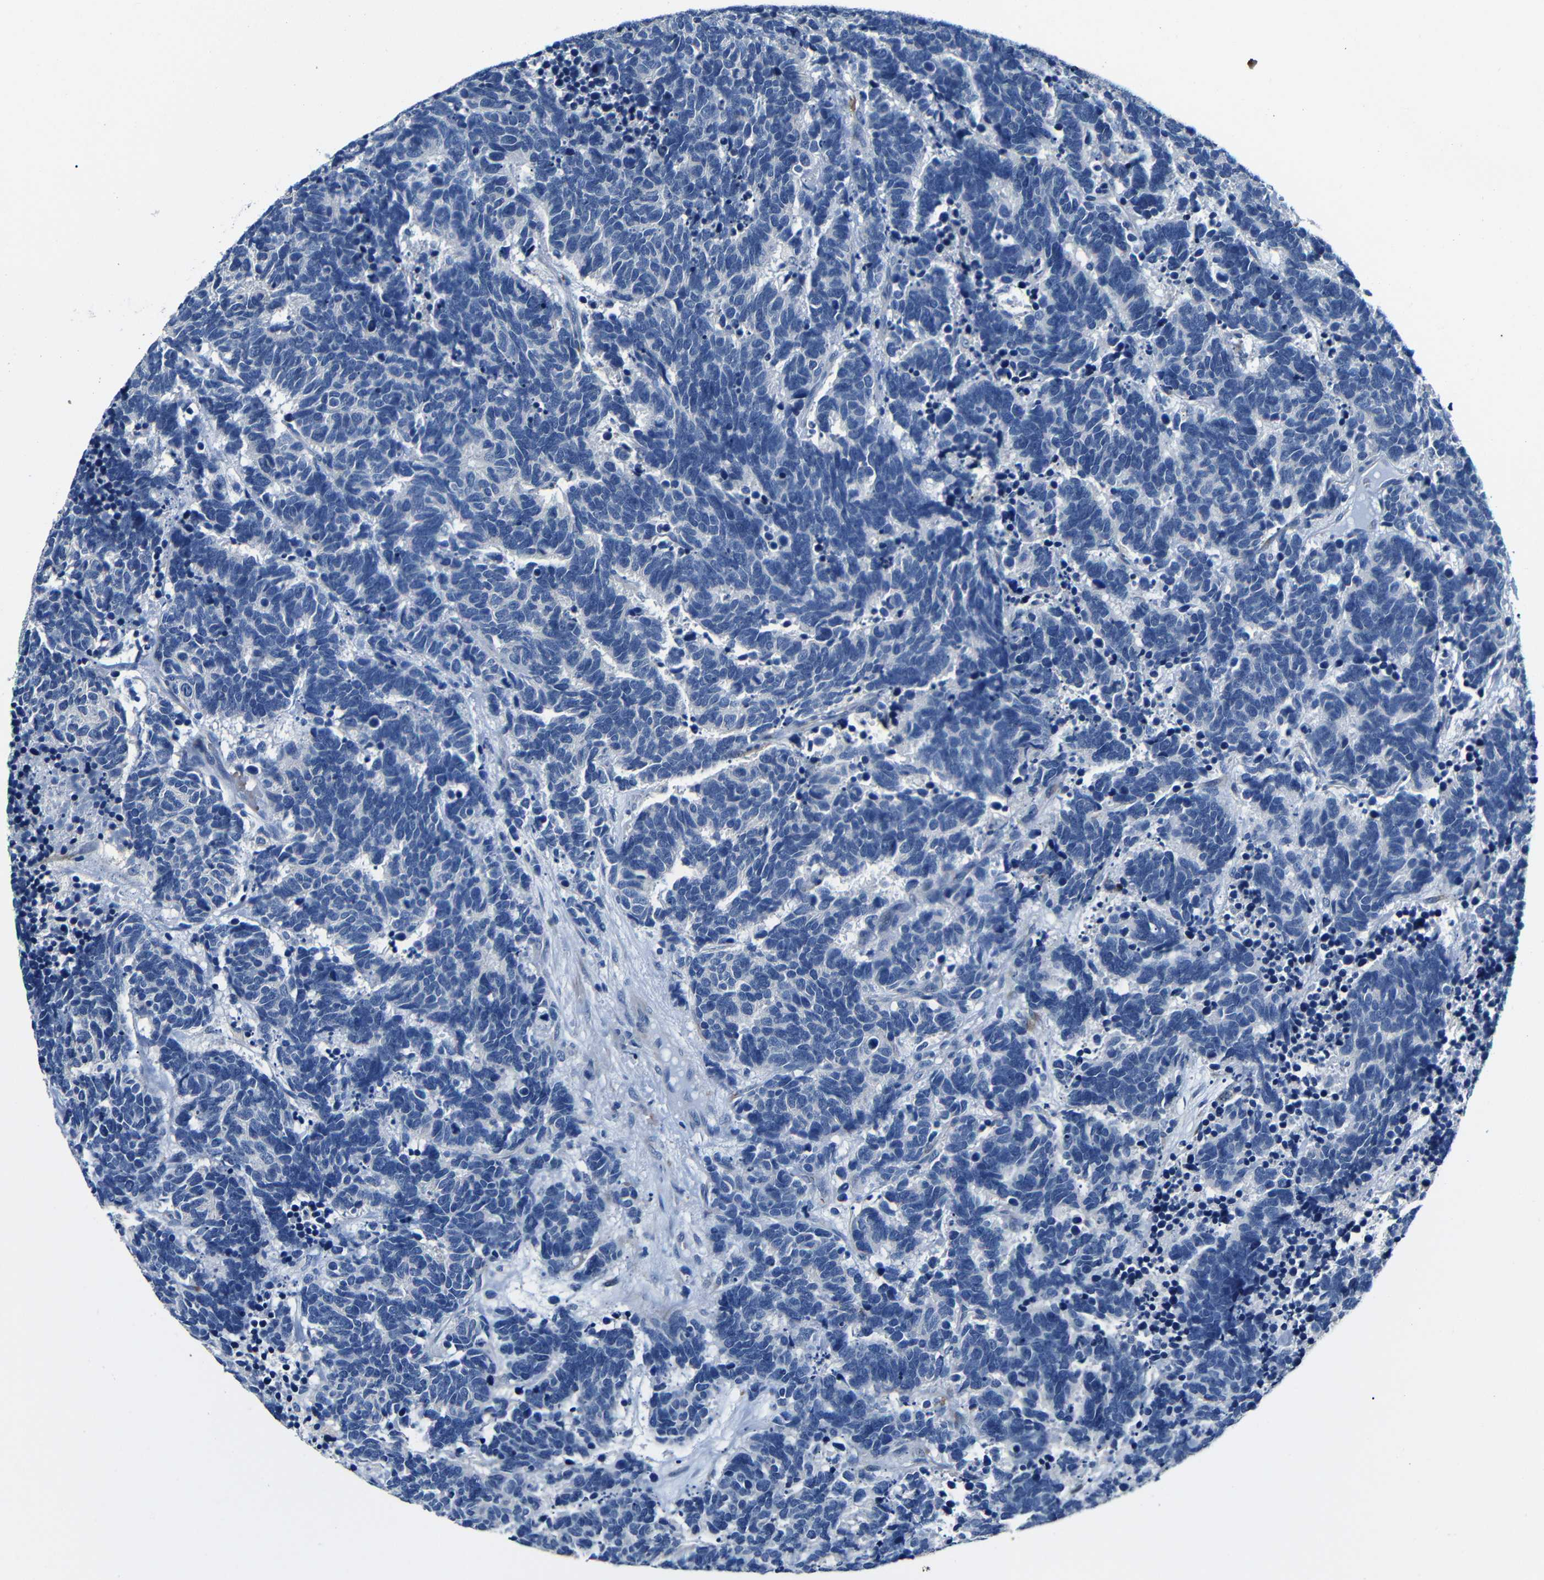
{"staining": {"intensity": "negative", "quantity": "none", "location": "none"}, "tissue": "carcinoid", "cell_type": "Tumor cells", "image_type": "cancer", "snomed": [{"axis": "morphology", "description": "Carcinoma, NOS"}, {"axis": "morphology", "description": "Carcinoid, malignant, NOS"}, {"axis": "topography", "description": "Urinary bladder"}], "caption": "An image of carcinoid stained for a protein displays no brown staining in tumor cells. (DAB (3,3'-diaminobenzidine) immunohistochemistry (IHC) with hematoxylin counter stain).", "gene": "TNFAIP1", "patient": {"sex": "male", "age": 57}}